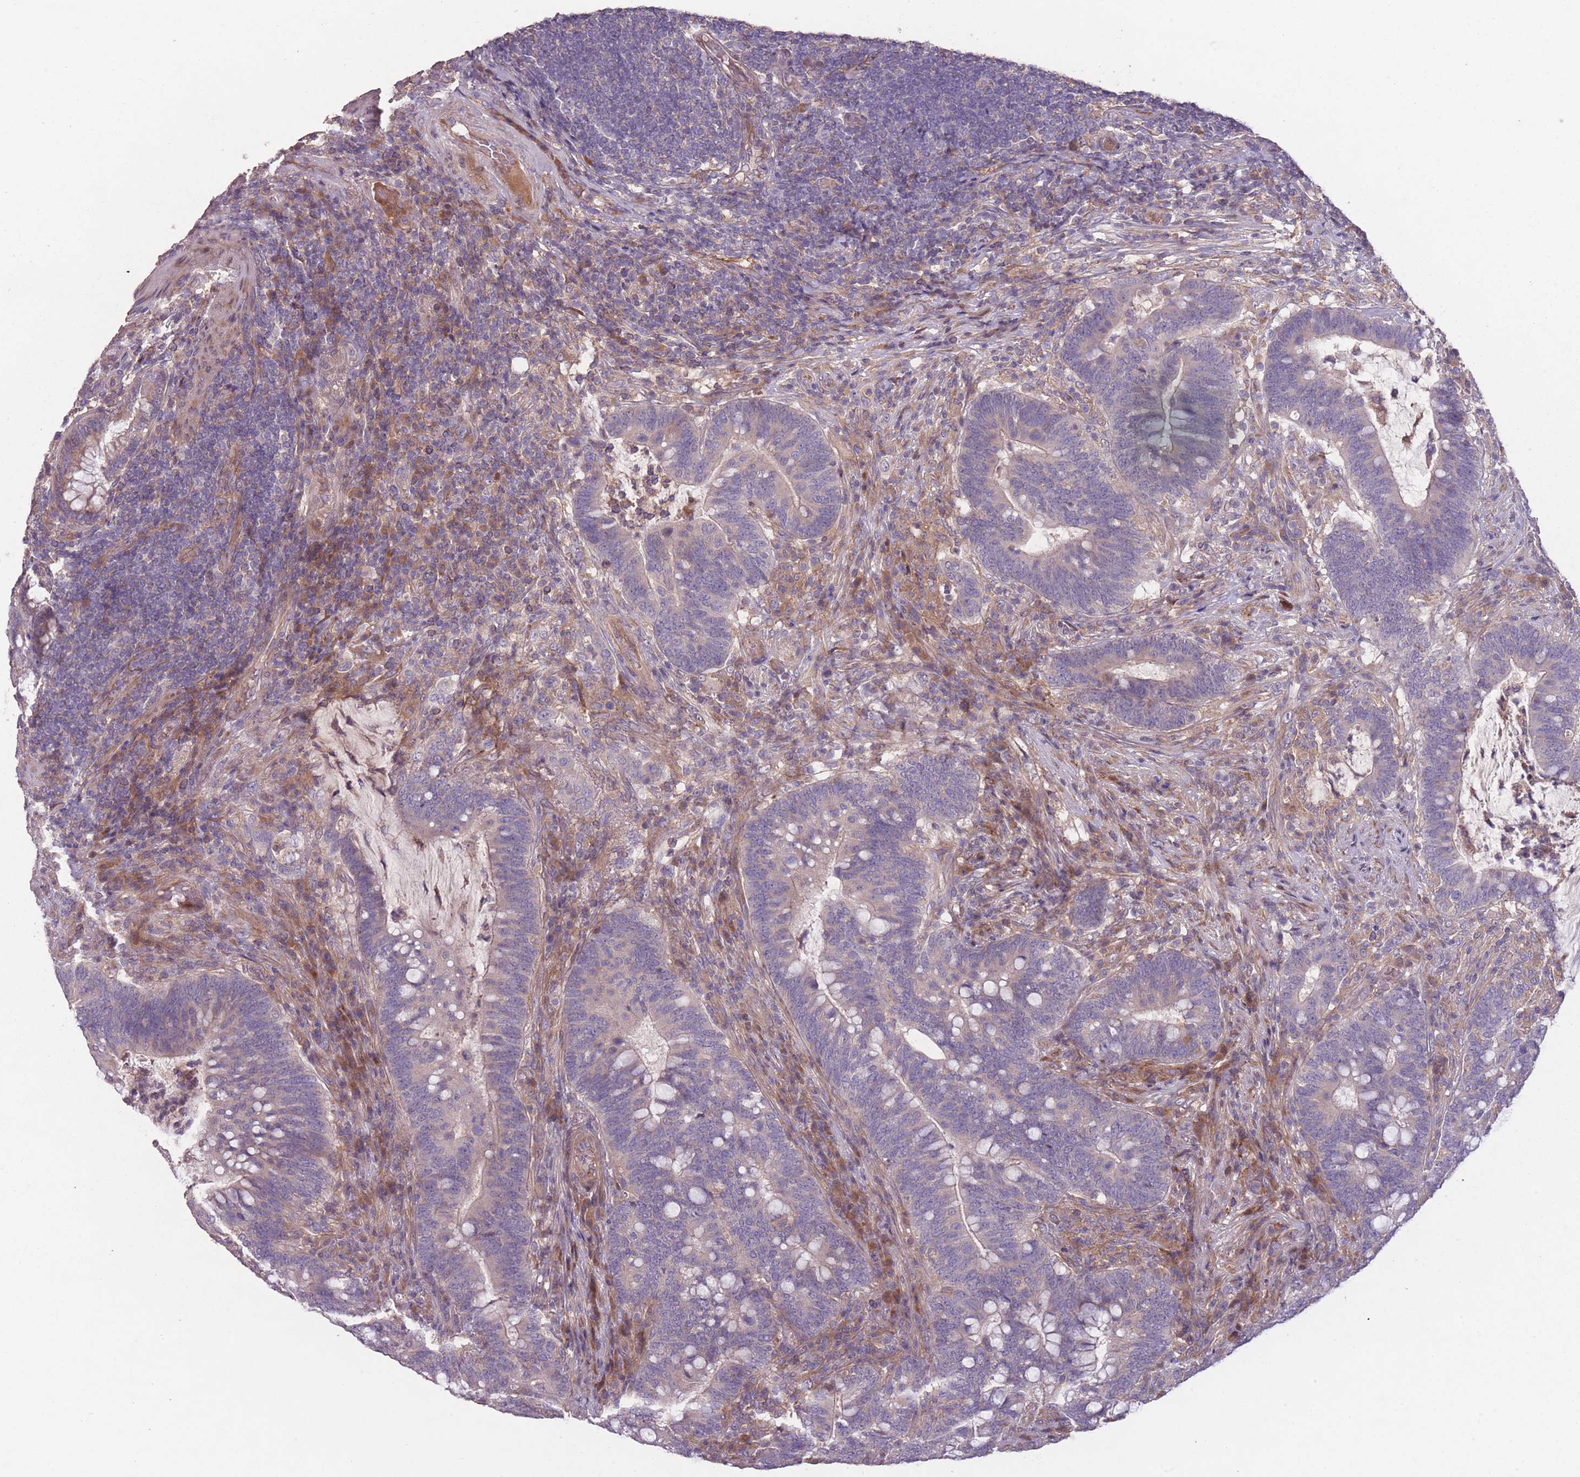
{"staining": {"intensity": "negative", "quantity": "none", "location": "none"}, "tissue": "colorectal cancer", "cell_type": "Tumor cells", "image_type": "cancer", "snomed": [{"axis": "morphology", "description": "Normal tissue, NOS"}, {"axis": "morphology", "description": "Adenocarcinoma, NOS"}, {"axis": "topography", "description": "Colon"}], "caption": "Tumor cells are negative for brown protein staining in colorectal cancer (adenocarcinoma).", "gene": "OR2V2", "patient": {"sex": "female", "age": 66}}